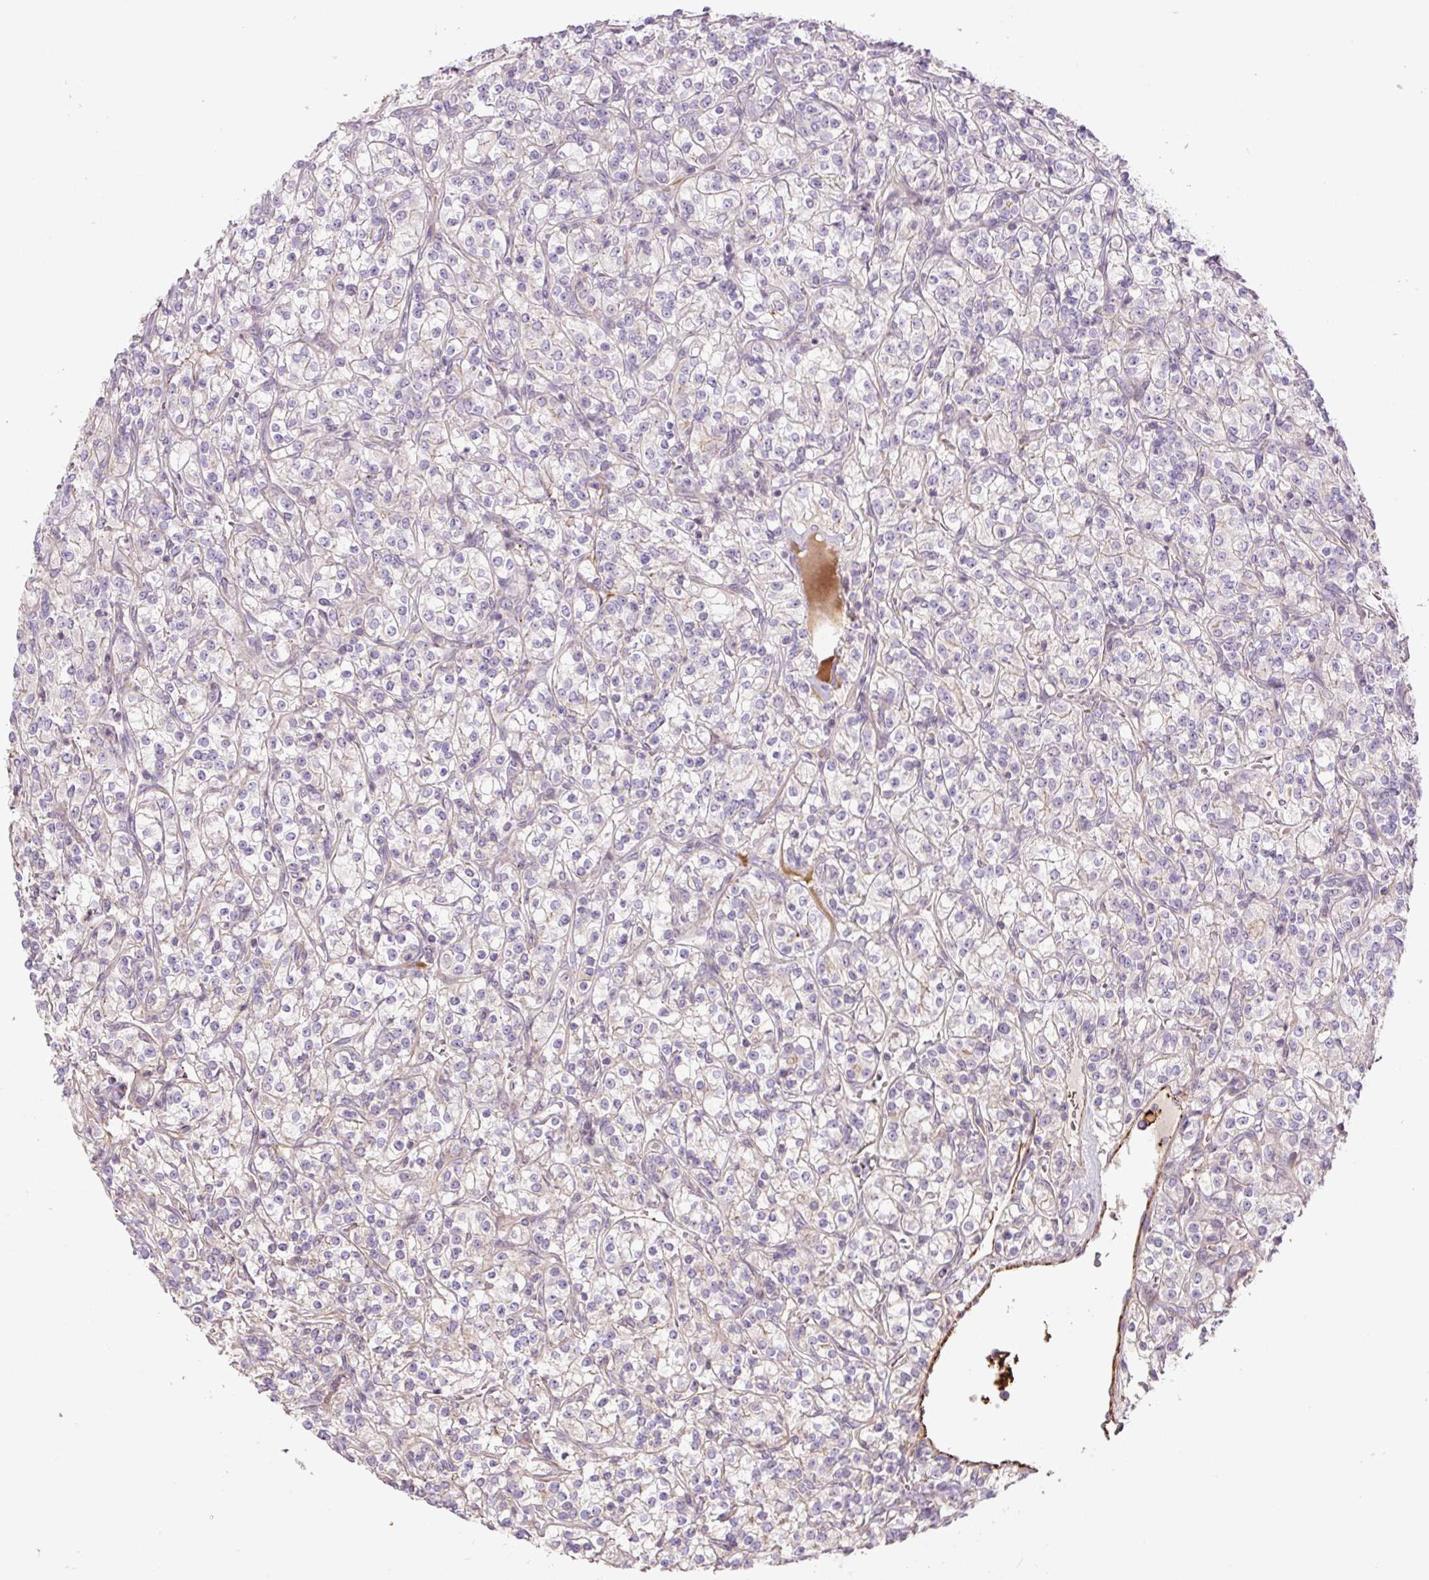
{"staining": {"intensity": "negative", "quantity": "none", "location": "none"}, "tissue": "renal cancer", "cell_type": "Tumor cells", "image_type": "cancer", "snomed": [{"axis": "morphology", "description": "Adenocarcinoma, NOS"}, {"axis": "topography", "description": "Kidney"}], "caption": "This is an immunohistochemistry image of human renal cancer. There is no positivity in tumor cells.", "gene": "CCNI2", "patient": {"sex": "male", "age": 77}}